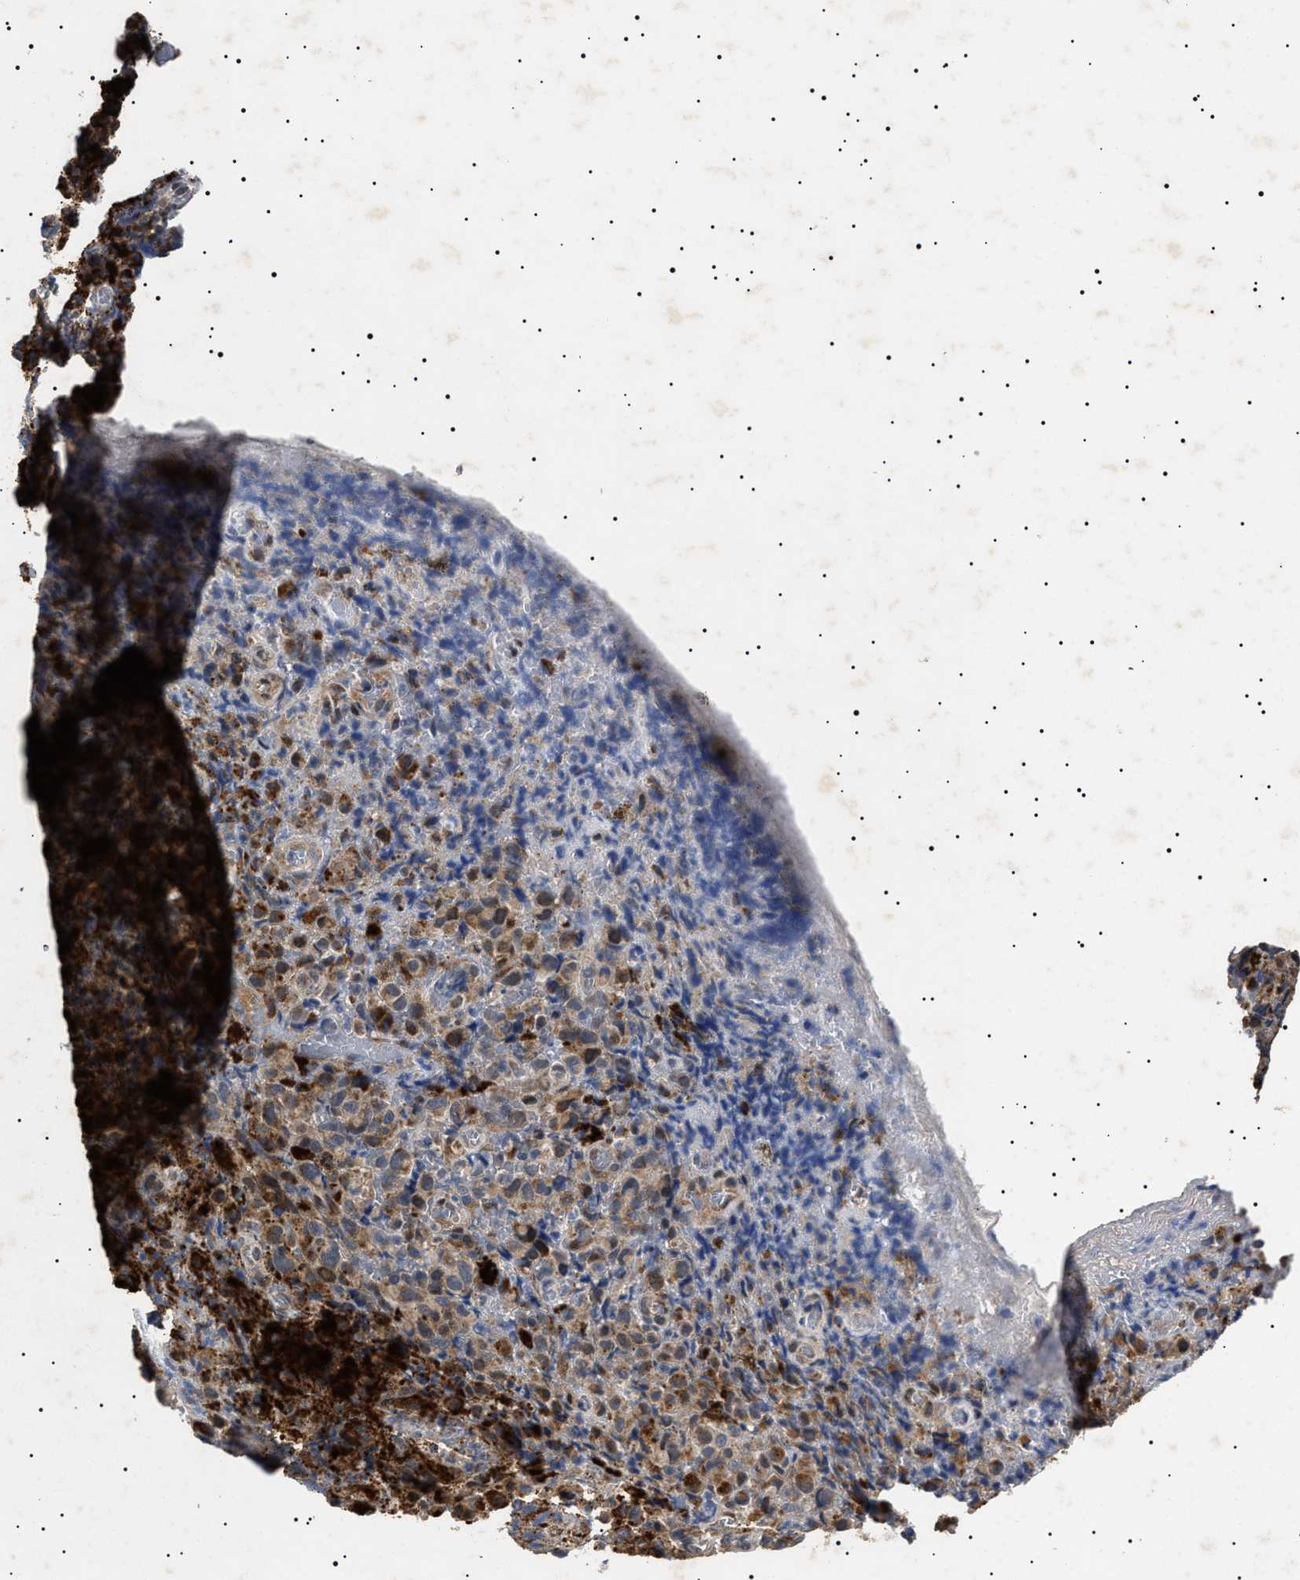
{"staining": {"intensity": "strong", "quantity": ">75%", "location": "cytoplasmic/membranous"}, "tissue": "melanoma", "cell_type": "Tumor cells", "image_type": "cancer", "snomed": [{"axis": "morphology", "description": "Malignant melanoma, NOS"}, {"axis": "topography", "description": "Rectum"}], "caption": "DAB immunohistochemical staining of human melanoma demonstrates strong cytoplasmic/membranous protein expression in about >75% of tumor cells. The staining is performed using DAB brown chromogen to label protein expression. The nuclei are counter-stained blue using hematoxylin.", "gene": "RAB34", "patient": {"sex": "female", "age": 81}}